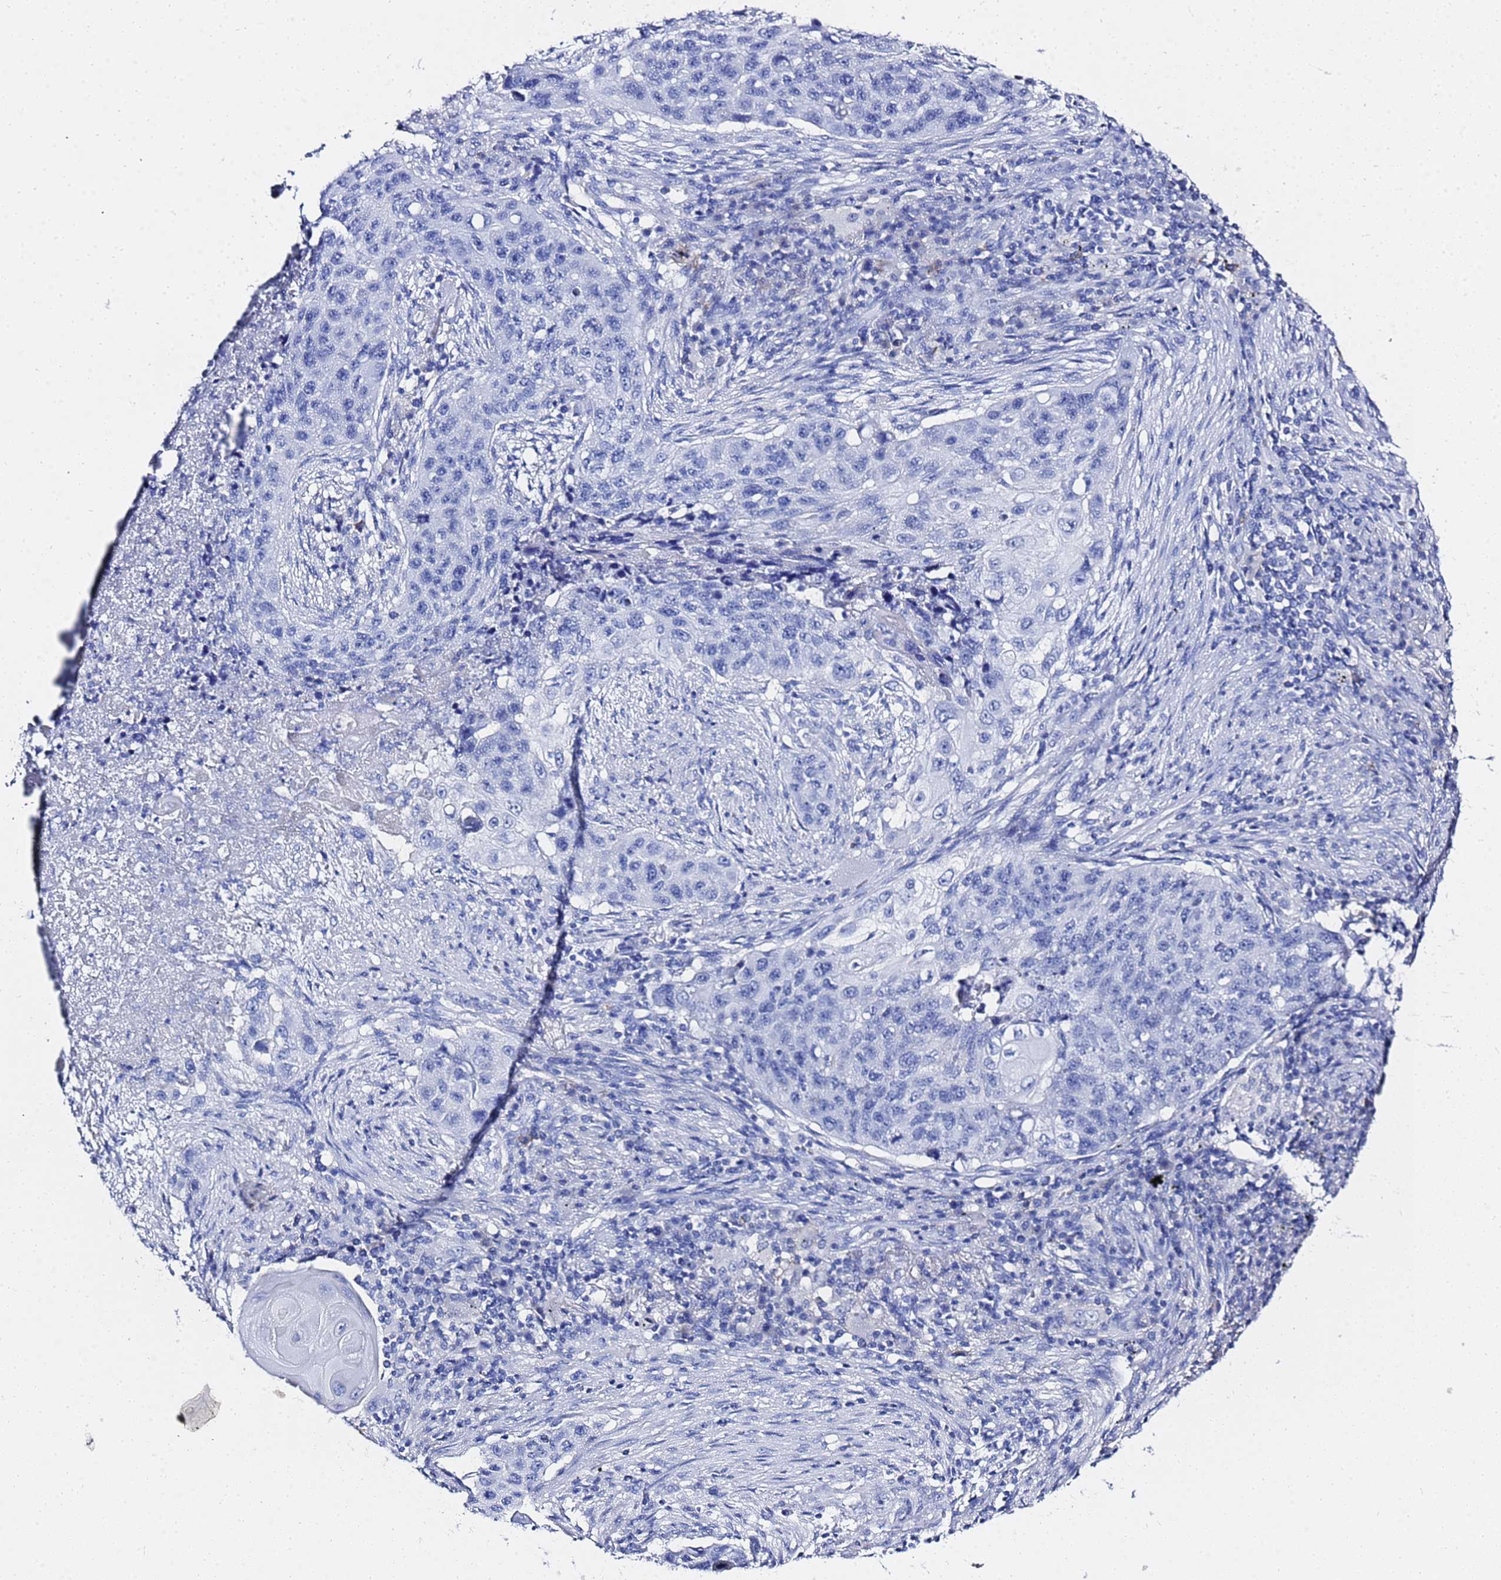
{"staining": {"intensity": "negative", "quantity": "none", "location": "none"}, "tissue": "lung cancer", "cell_type": "Tumor cells", "image_type": "cancer", "snomed": [{"axis": "morphology", "description": "Squamous cell carcinoma, NOS"}, {"axis": "topography", "description": "Lung"}], "caption": "A histopathology image of lung squamous cell carcinoma stained for a protein displays no brown staining in tumor cells. (DAB (3,3'-diaminobenzidine) immunohistochemistry (IHC) visualized using brightfield microscopy, high magnification).", "gene": "GGT1", "patient": {"sex": "female", "age": 63}}